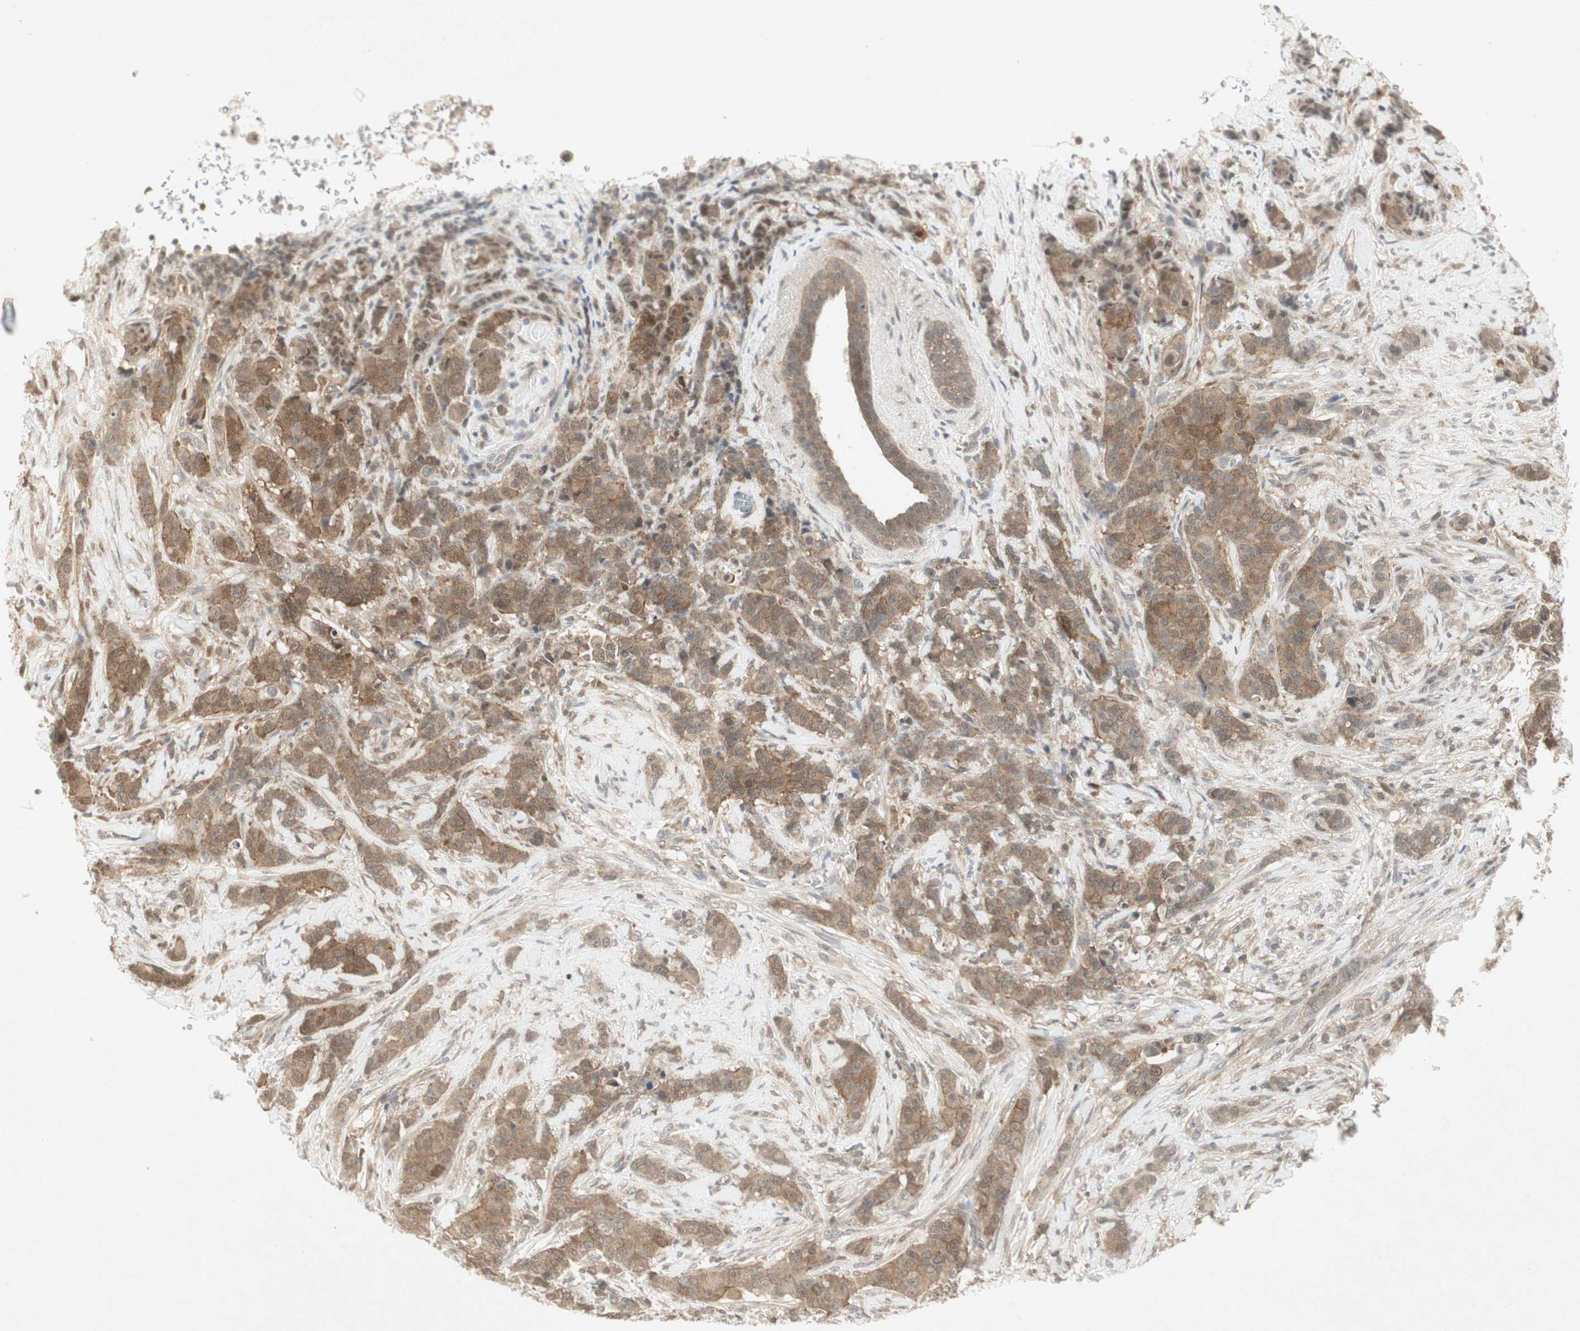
{"staining": {"intensity": "moderate", "quantity": ">75%", "location": "cytoplasmic/membranous"}, "tissue": "breast cancer", "cell_type": "Tumor cells", "image_type": "cancer", "snomed": [{"axis": "morphology", "description": "Duct carcinoma"}, {"axis": "topography", "description": "Breast"}], "caption": "DAB immunohistochemical staining of breast cancer displays moderate cytoplasmic/membranous protein positivity in about >75% of tumor cells. (DAB (3,3'-diaminobenzidine) IHC, brown staining for protein, blue staining for nuclei).", "gene": "PTPA", "patient": {"sex": "female", "age": 40}}